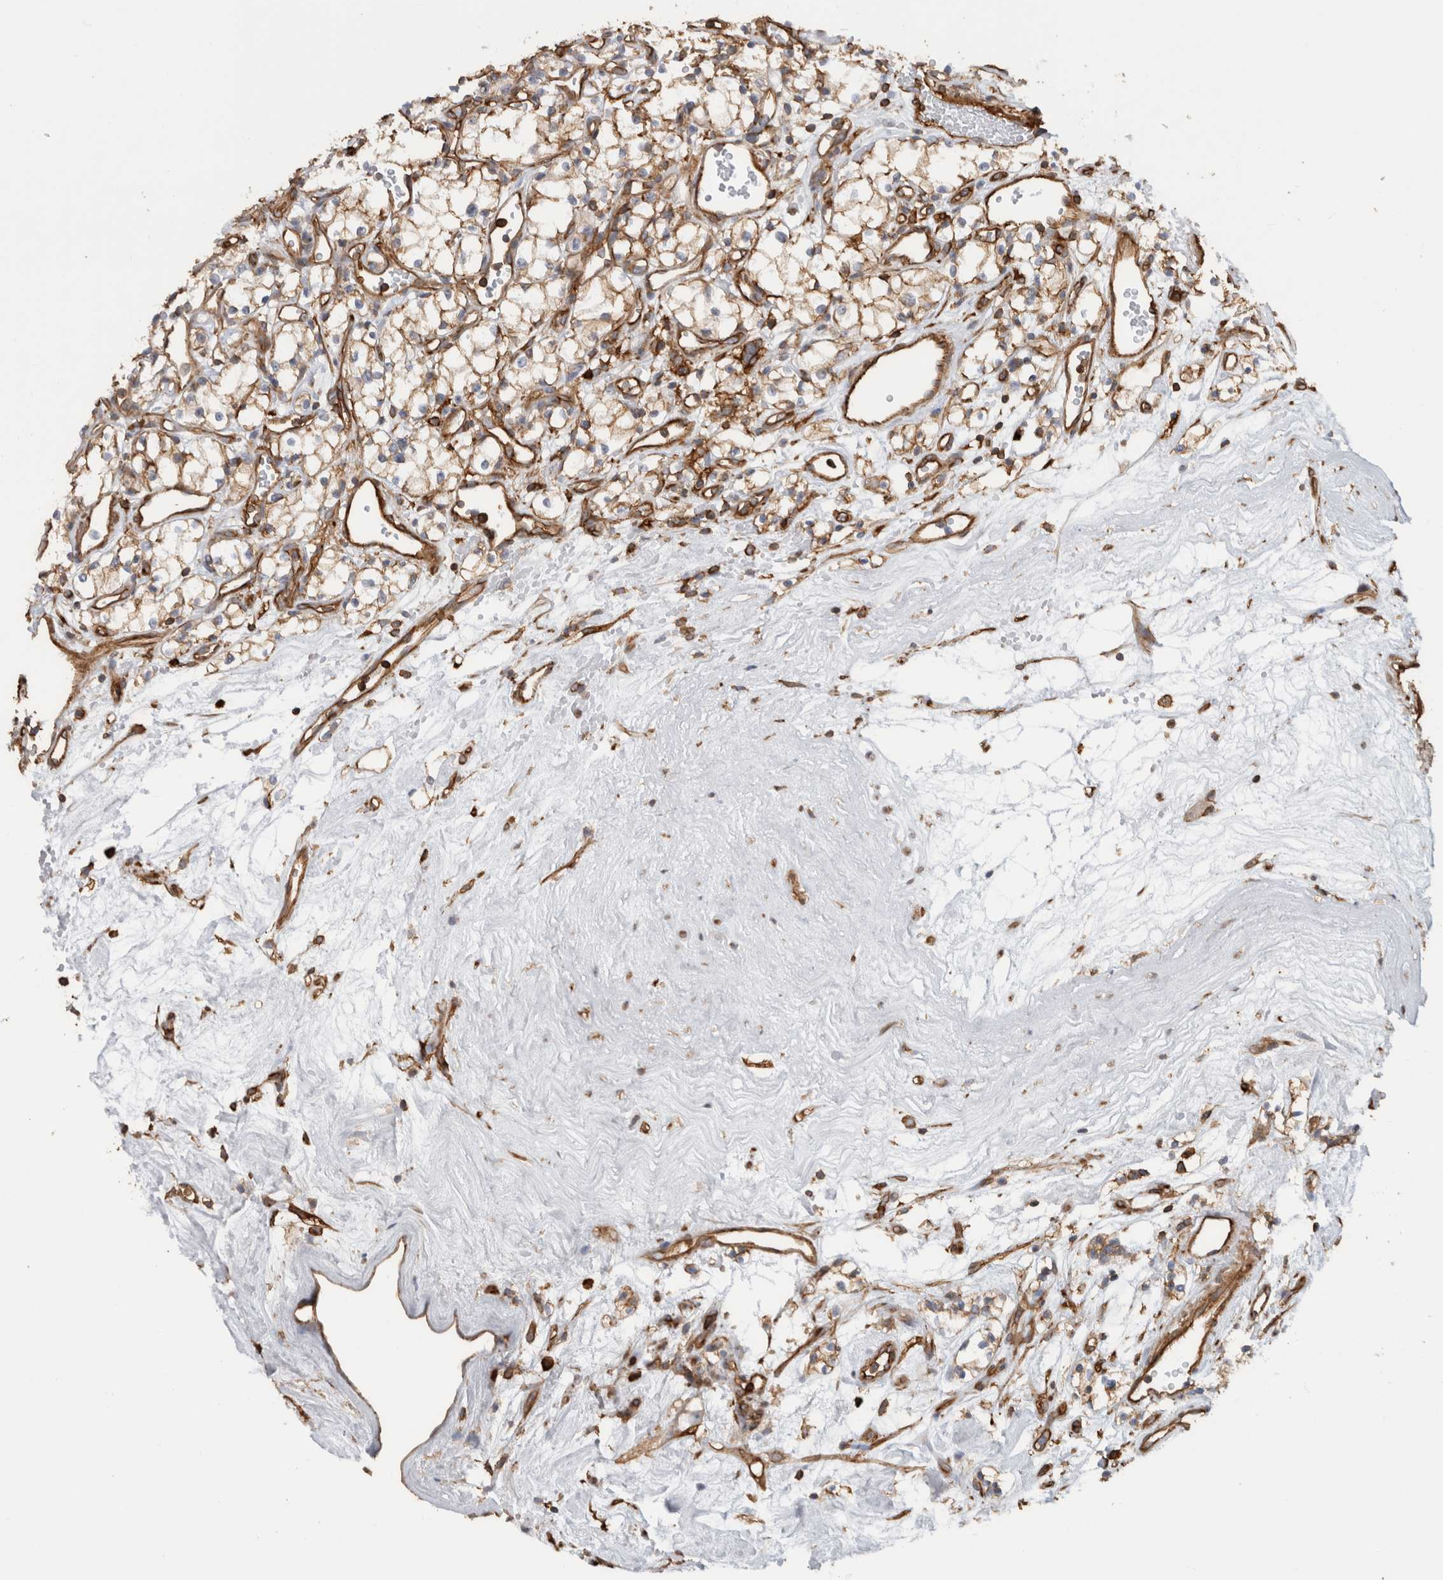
{"staining": {"intensity": "moderate", "quantity": ">75%", "location": "cytoplasmic/membranous"}, "tissue": "renal cancer", "cell_type": "Tumor cells", "image_type": "cancer", "snomed": [{"axis": "morphology", "description": "Adenocarcinoma, NOS"}, {"axis": "topography", "description": "Kidney"}], "caption": "Moderate cytoplasmic/membranous protein staining is identified in about >75% of tumor cells in renal cancer.", "gene": "AHNAK", "patient": {"sex": "male", "age": 59}}